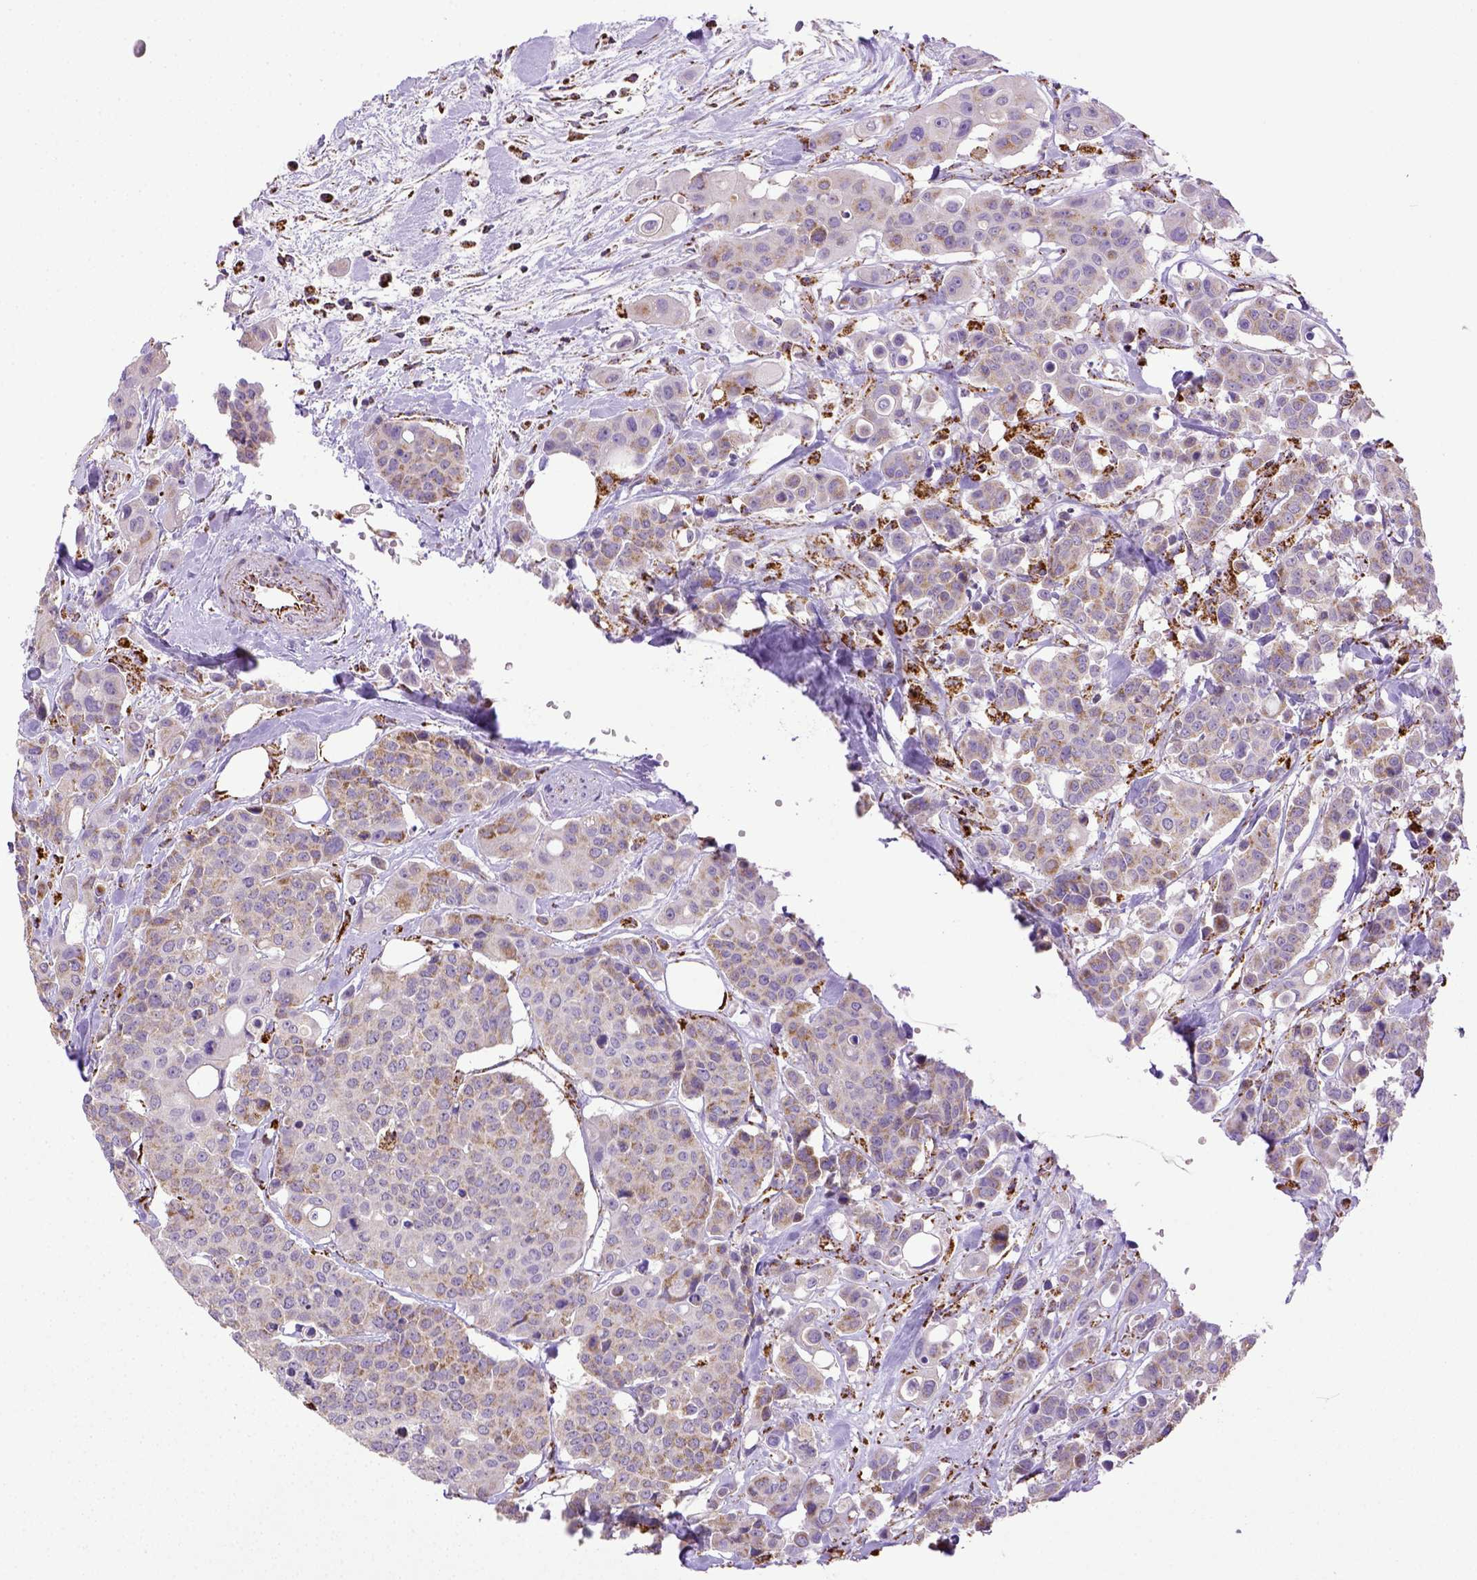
{"staining": {"intensity": "weak", "quantity": ">75%", "location": "cytoplasmic/membranous"}, "tissue": "carcinoid", "cell_type": "Tumor cells", "image_type": "cancer", "snomed": [{"axis": "morphology", "description": "Carcinoid, malignant, NOS"}, {"axis": "topography", "description": "Colon"}], "caption": "Immunohistochemistry (DAB) staining of carcinoid displays weak cytoplasmic/membranous protein staining in about >75% of tumor cells.", "gene": "MT-CO1", "patient": {"sex": "male", "age": 81}}